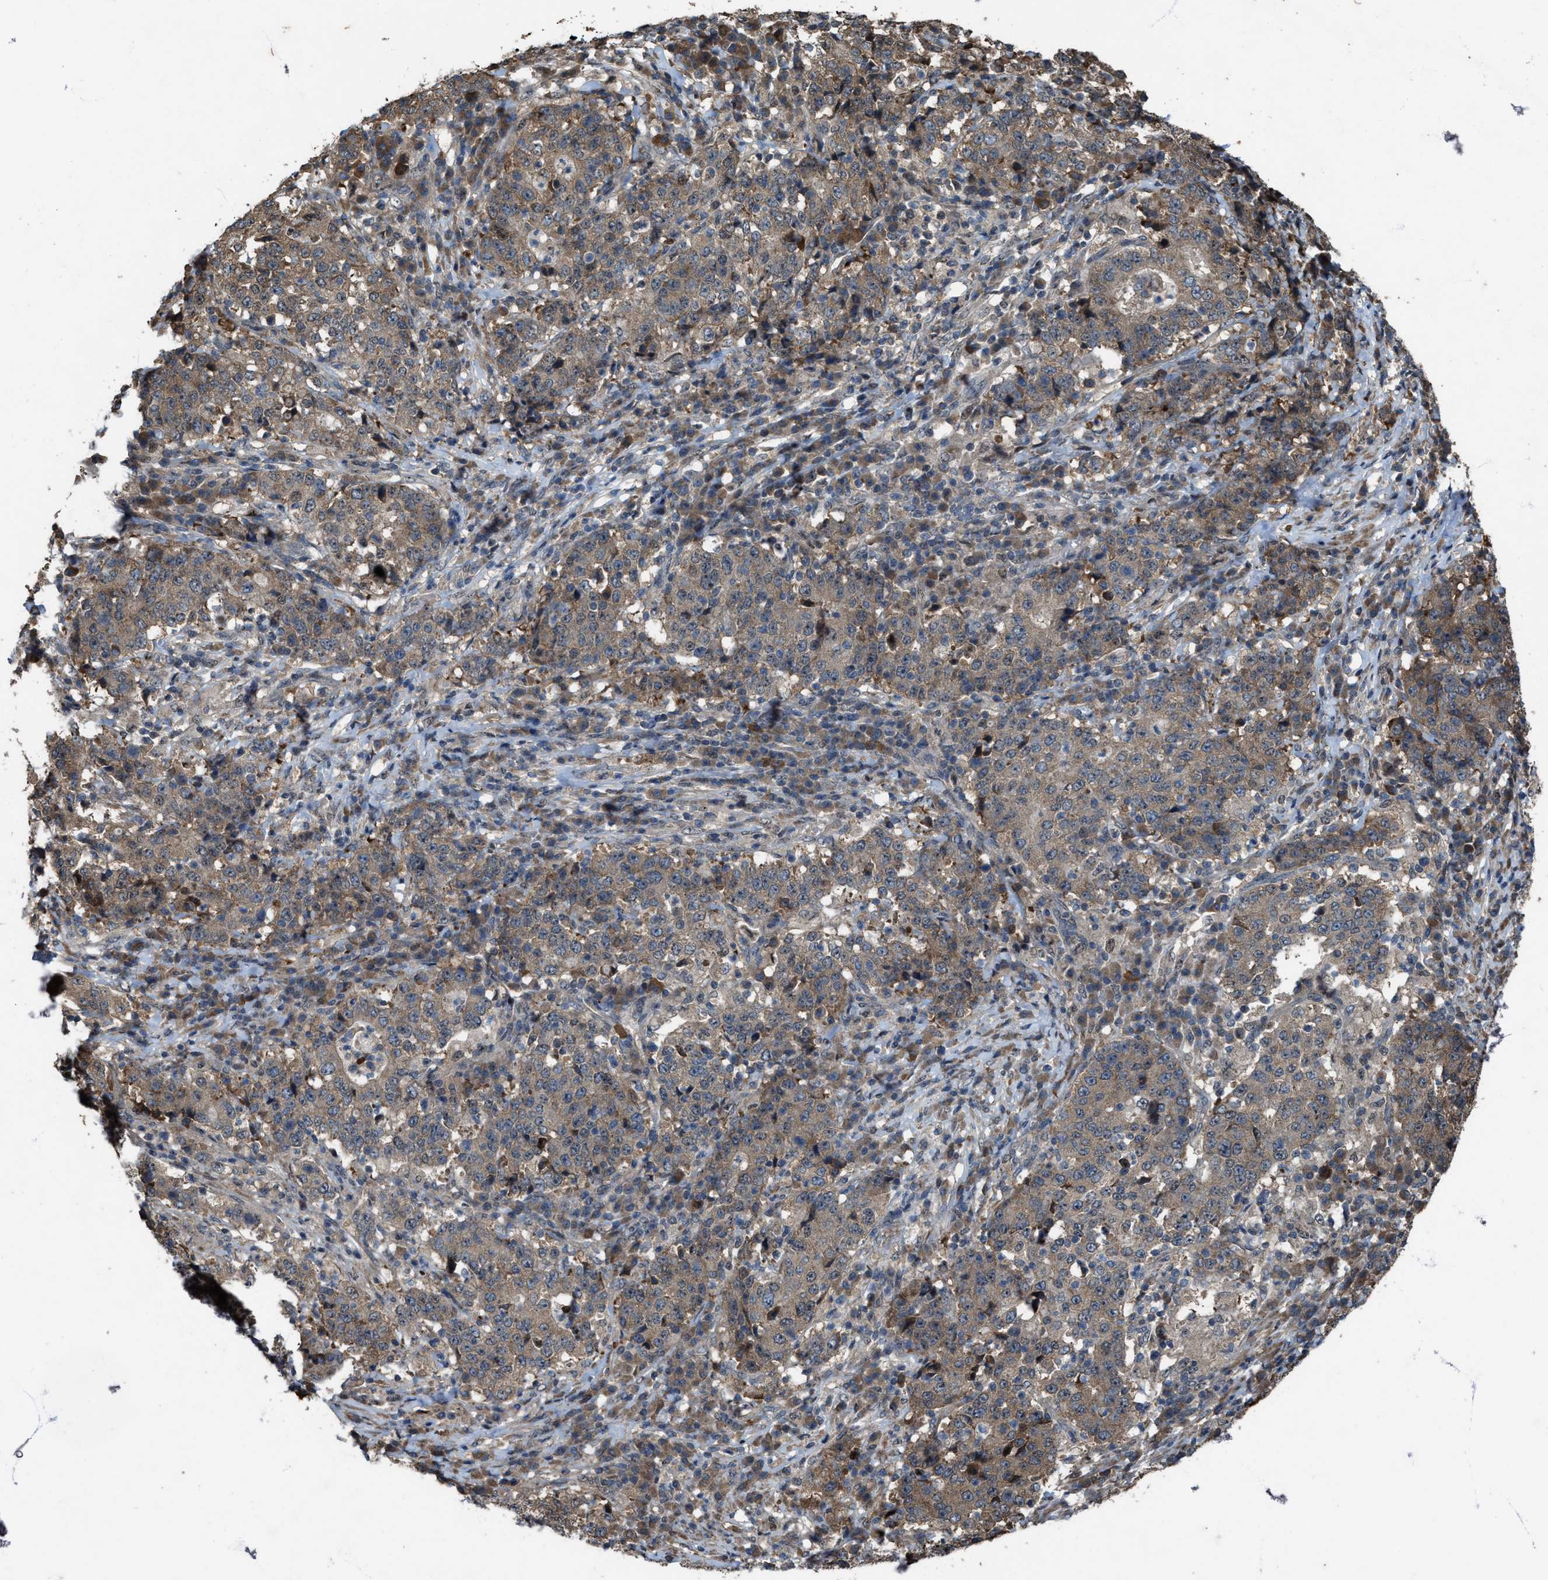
{"staining": {"intensity": "weak", "quantity": ">75%", "location": "cytoplasmic/membranous"}, "tissue": "stomach cancer", "cell_type": "Tumor cells", "image_type": "cancer", "snomed": [{"axis": "morphology", "description": "Adenocarcinoma, NOS"}, {"axis": "topography", "description": "Stomach"}], "caption": "The histopathology image exhibits a brown stain indicating the presence of a protein in the cytoplasmic/membranous of tumor cells in stomach adenocarcinoma.", "gene": "PDP2", "patient": {"sex": "male", "age": 59}}